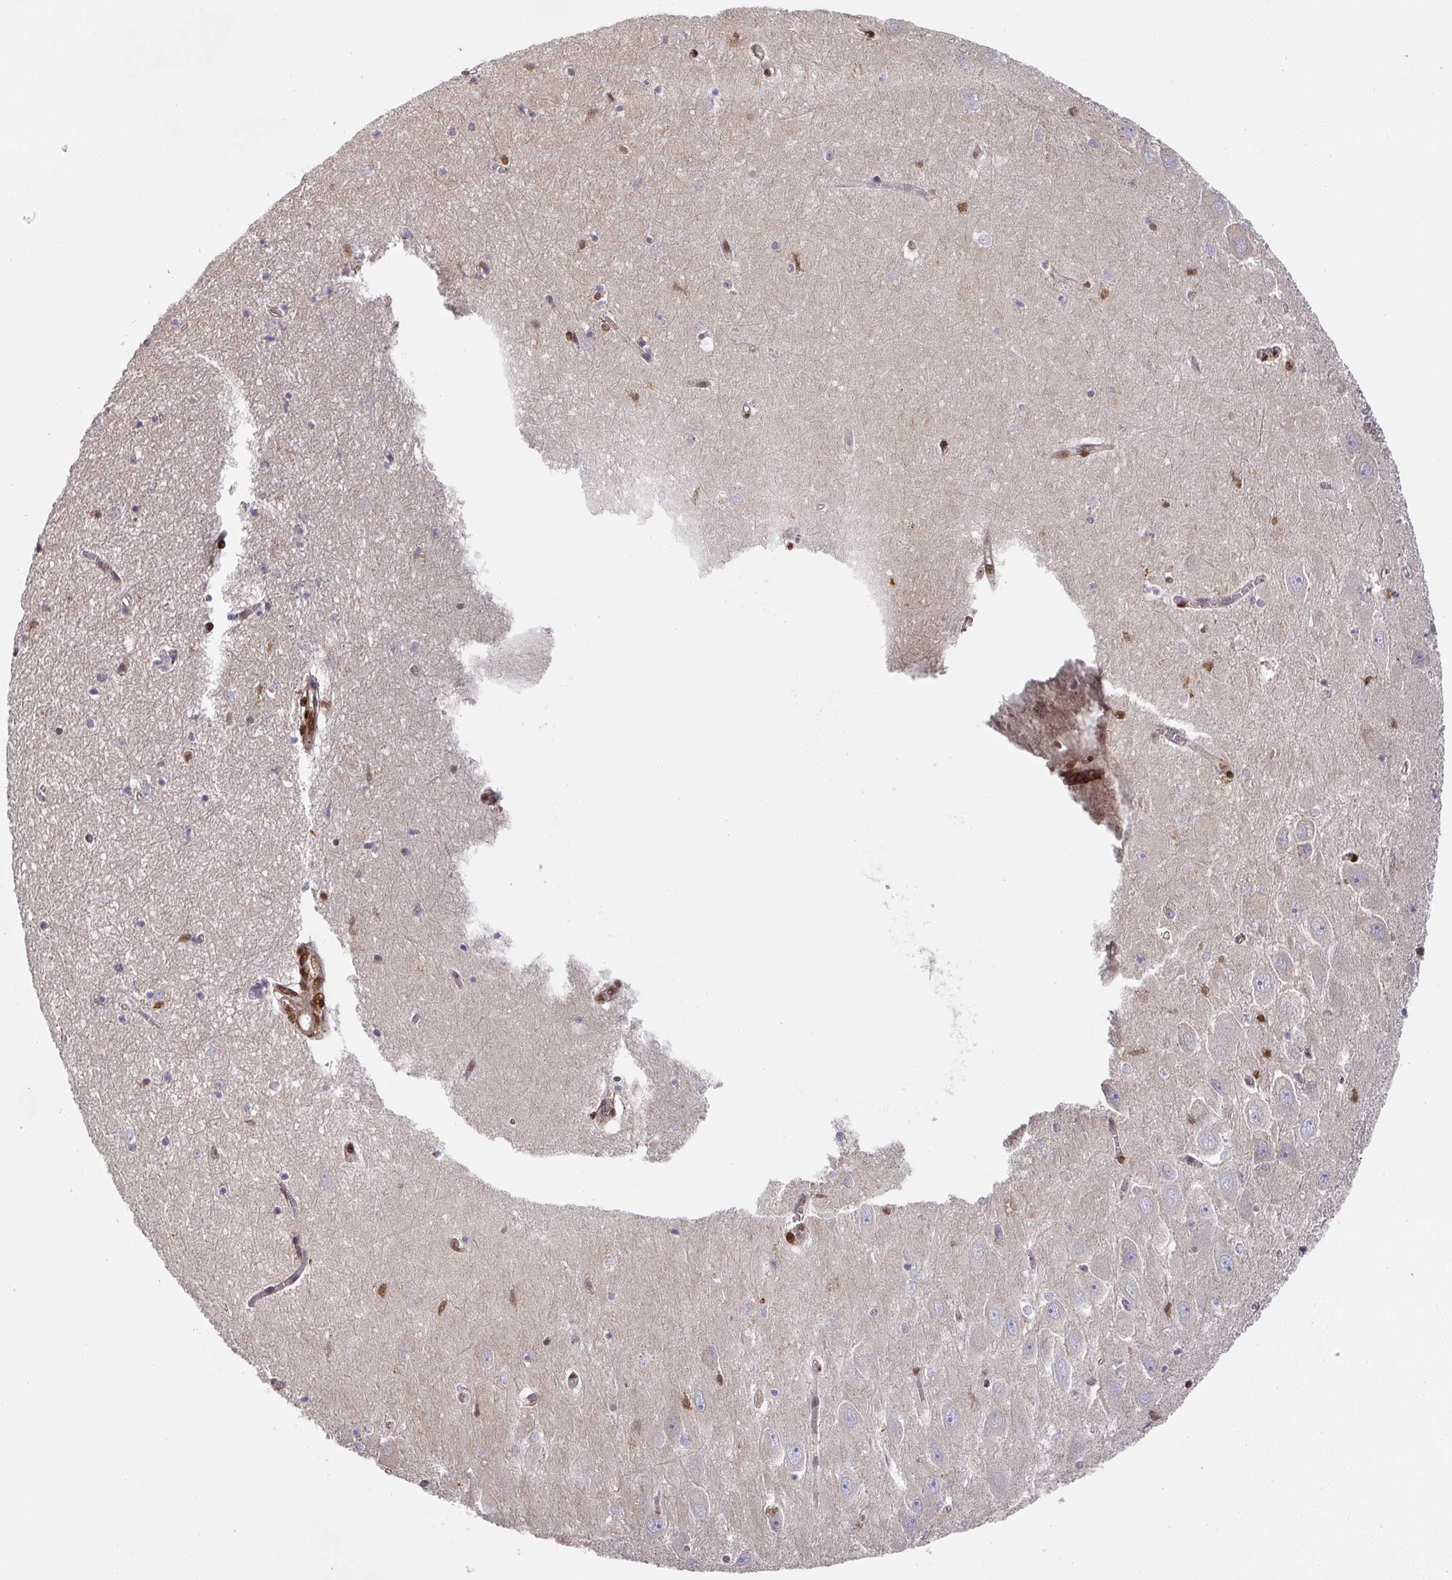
{"staining": {"intensity": "strong", "quantity": "25%-75%", "location": "nuclear"}, "tissue": "hippocampus", "cell_type": "Glial cells", "image_type": "normal", "snomed": [{"axis": "morphology", "description": "Normal tissue, NOS"}, {"axis": "topography", "description": "Hippocampus"}], "caption": "Protein expression analysis of unremarkable human hippocampus reveals strong nuclear staining in about 25%-75% of glial cells. The protein is stained brown, and the nuclei are stained in blue (DAB IHC with brightfield microscopy, high magnification).", "gene": "DIDO1", "patient": {"sex": "female", "age": 64}}